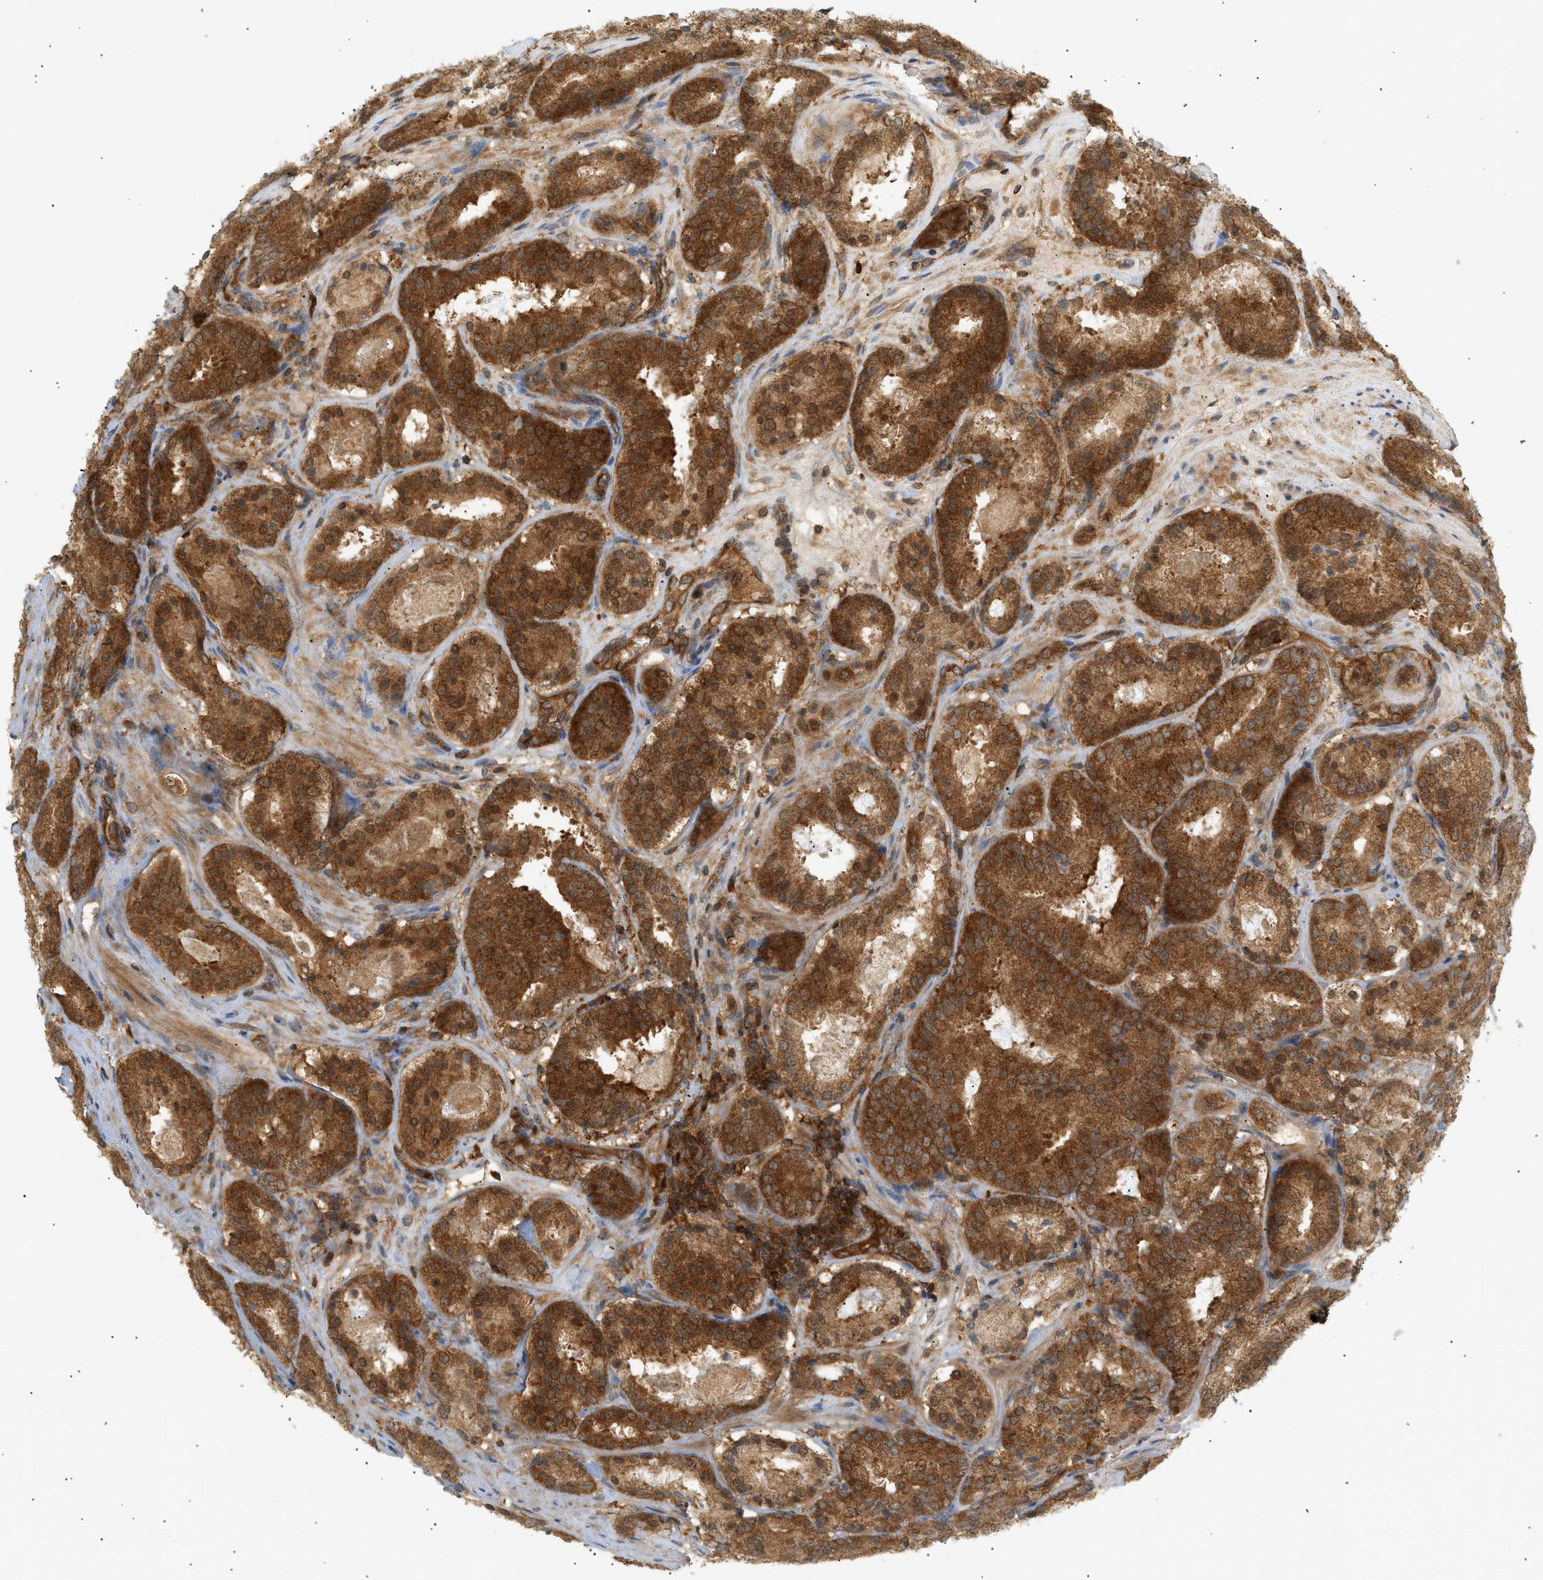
{"staining": {"intensity": "strong", "quantity": ">75%", "location": "cytoplasmic/membranous"}, "tissue": "prostate cancer", "cell_type": "Tumor cells", "image_type": "cancer", "snomed": [{"axis": "morphology", "description": "Adenocarcinoma, Low grade"}, {"axis": "topography", "description": "Prostate"}], "caption": "A brown stain labels strong cytoplasmic/membranous expression of a protein in human prostate cancer (adenocarcinoma (low-grade)) tumor cells.", "gene": "SHC1", "patient": {"sex": "male", "age": 69}}